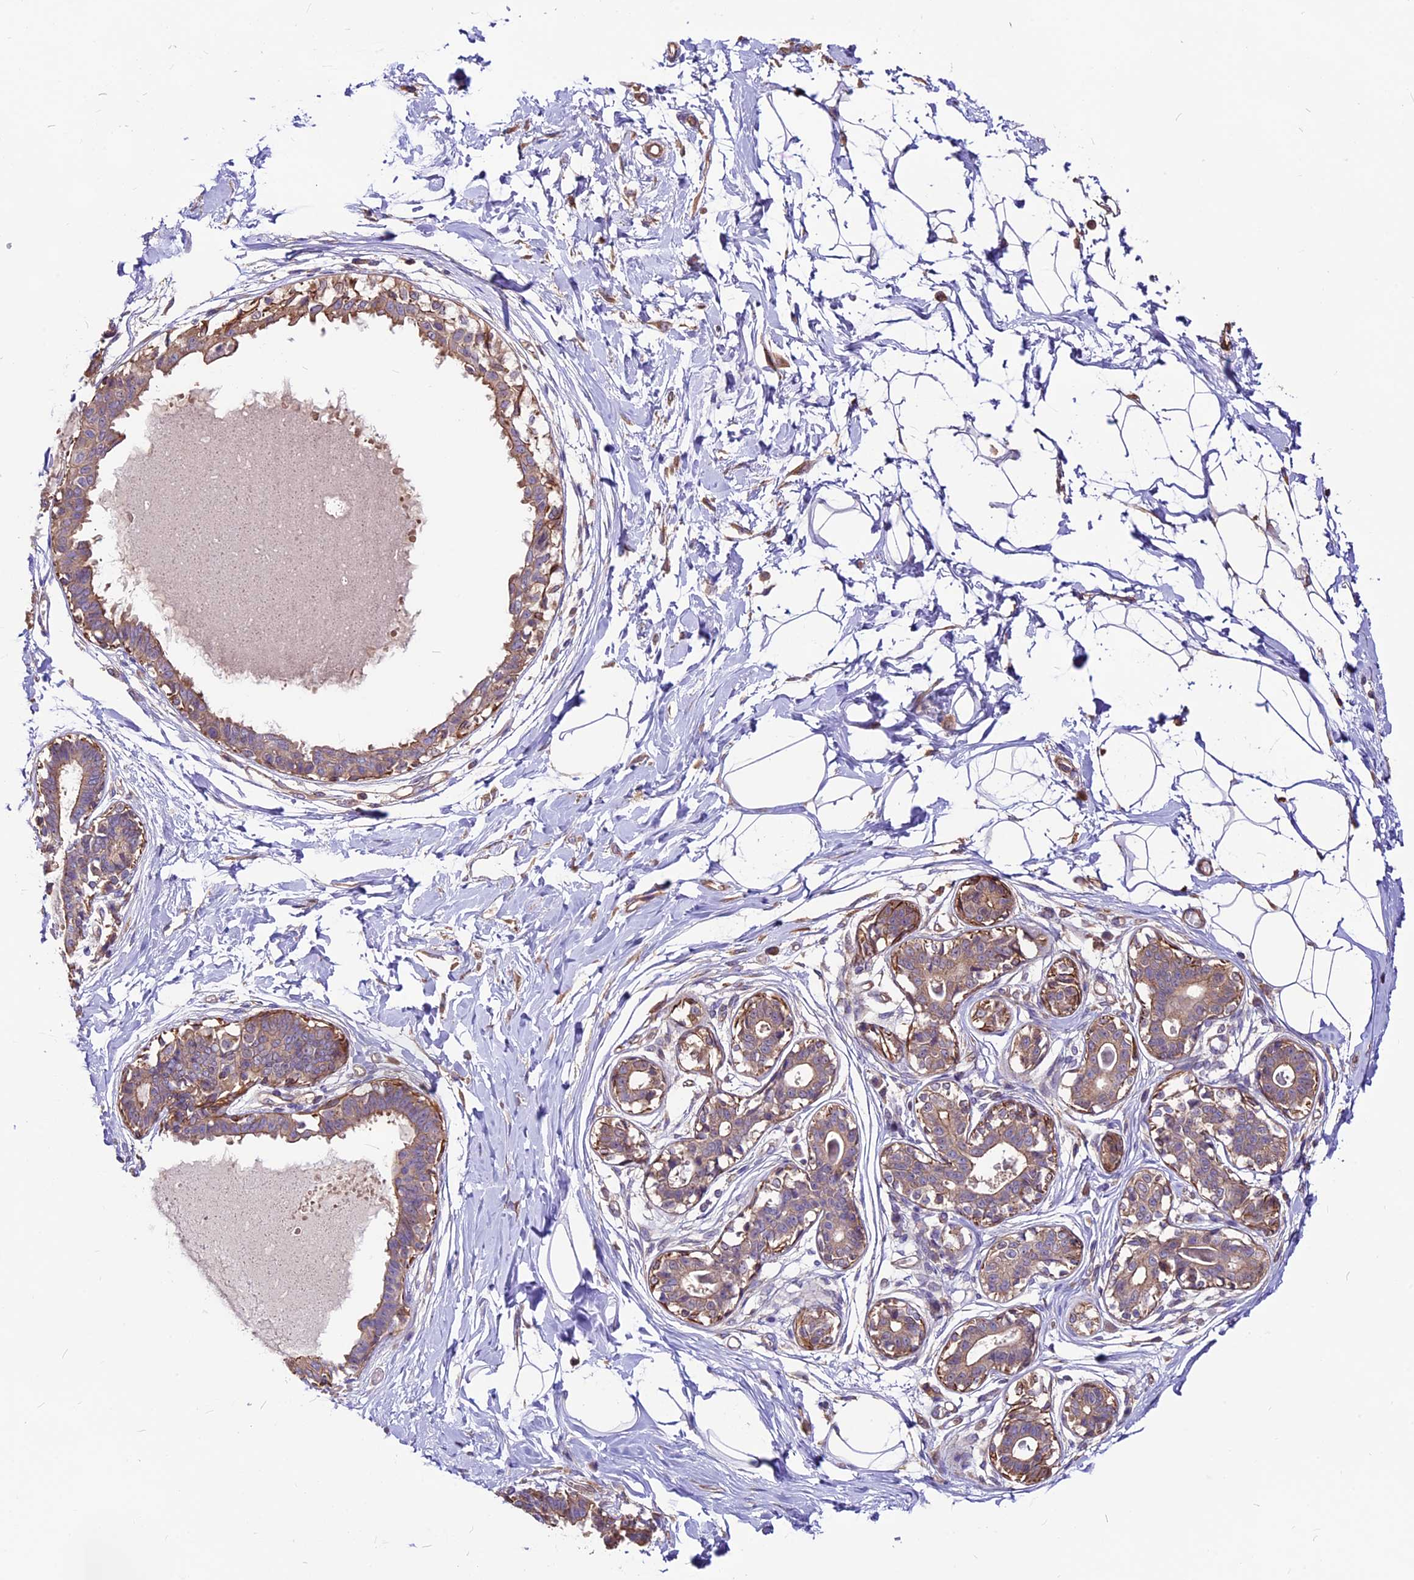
{"staining": {"intensity": "weak", "quantity": ">75%", "location": "cytoplasmic/membranous"}, "tissue": "breast", "cell_type": "Adipocytes", "image_type": "normal", "snomed": [{"axis": "morphology", "description": "Normal tissue, NOS"}, {"axis": "topography", "description": "Breast"}], "caption": "A low amount of weak cytoplasmic/membranous expression is present in about >75% of adipocytes in unremarkable breast. Immunohistochemistry stains the protein in brown and the nuclei are stained blue.", "gene": "ANO3", "patient": {"sex": "female", "age": 45}}